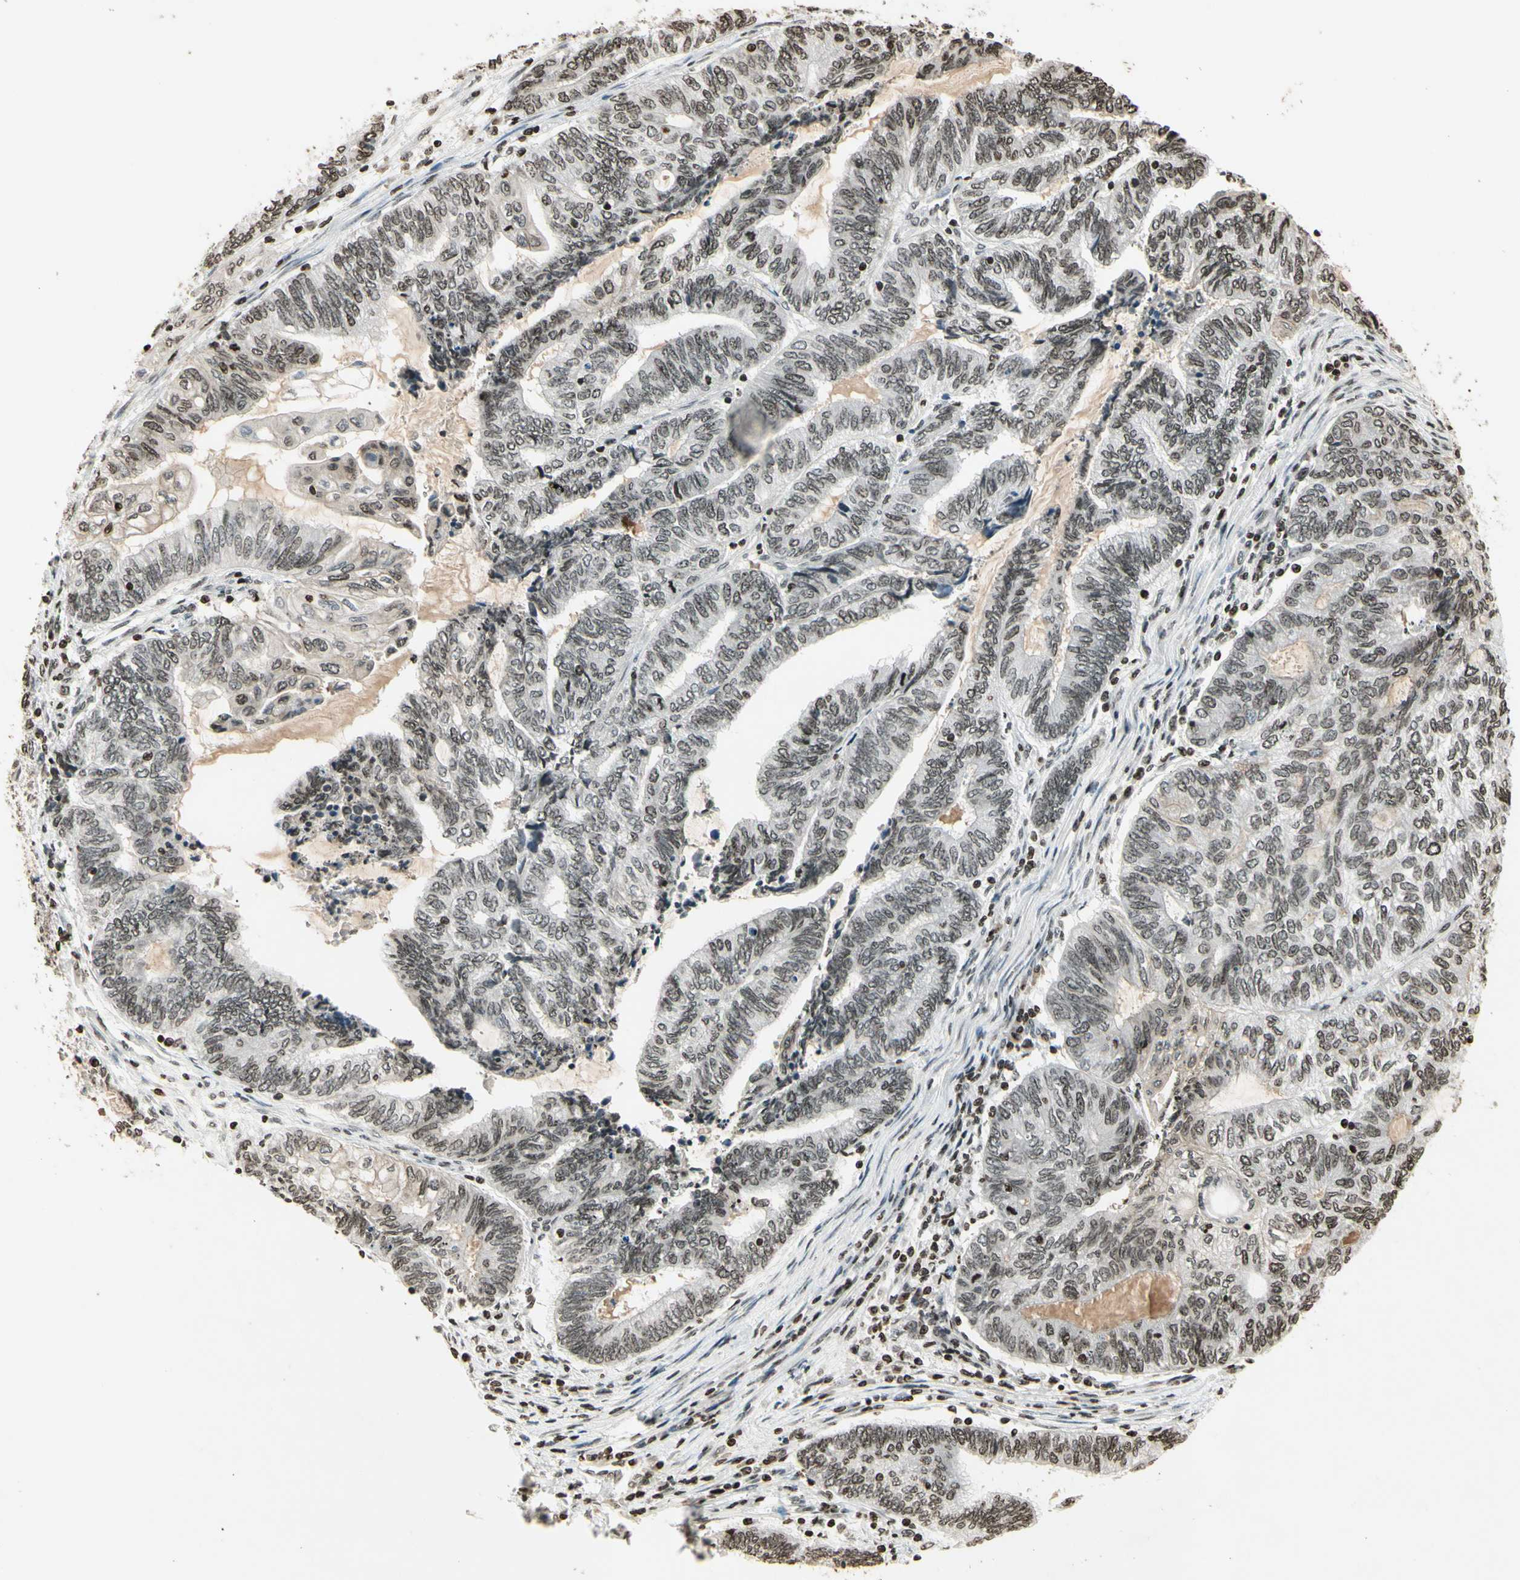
{"staining": {"intensity": "weak", "quantity": ">75%", "location": "nuclear"}, "tissue": "endometrial cancer", "cell_type": "Tumor cells", "image_type": "cancer", "snomed": [{"axis": "morphology", "description": "Adenocarcinoma, NOS"}, {"axis": "topography", "description": "Uterus"}, {"axis": "topography", "description": "Endometrium"}], "caption": "Weak nuclear expression for a protein is identified in approximately >75% of tumor cells of endometrial cancer using immunohistochemistry.", "gene": "RORA", "patient": {"sex": "female", "age": 70}}